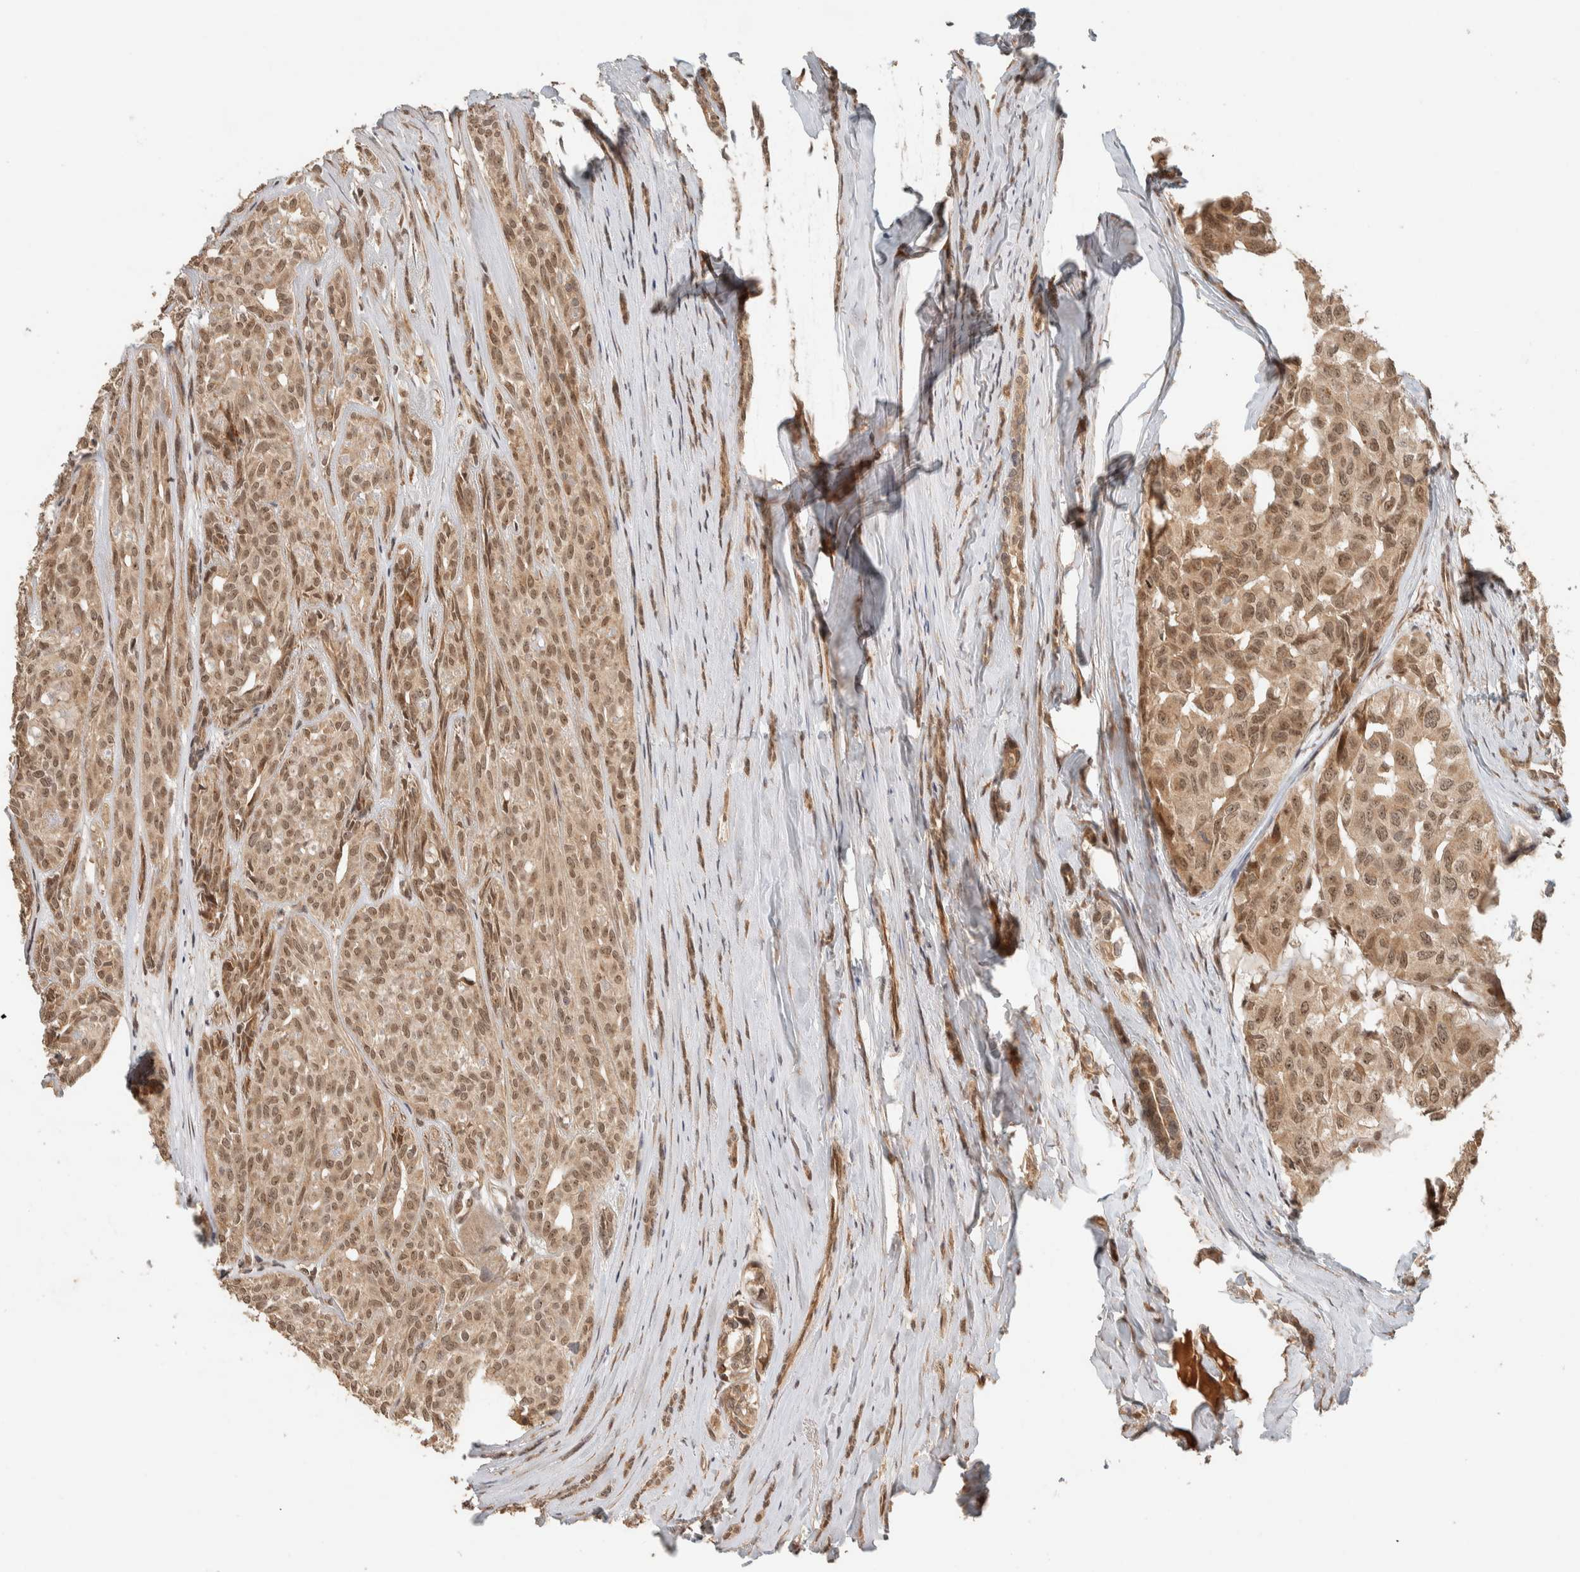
{"staining": {"intensity": "moderate", "quantity": ">75%", "location": "cytoplasmic/membranous,nuclear"}, "tissue": "head and neck cancer", "cell_type": "Tumor cells", "image_type": "cancer", "snomed": [{"axis": "morphology", "description": "Adenocarcinoma, NOS"}, {"axis": "topography", "description": "Salivary gland, NOS"}, {"axis": "topography", "description": "Head-Neck"}], "caption": "Immunohistochemistry image of neoplastic tissue: human head and neck adenocarcinoma stained using immunohistochemistry (IHC) displays medium levels of moderate protein expression localized specifically in the cytoplasmic/membranous and nuclear of tumor cells, appearing as a cytoplasmic/membranous and nuclear brown color.", "gene": "ZBTB2", "patient": {"sex": "female", "age": 76}}